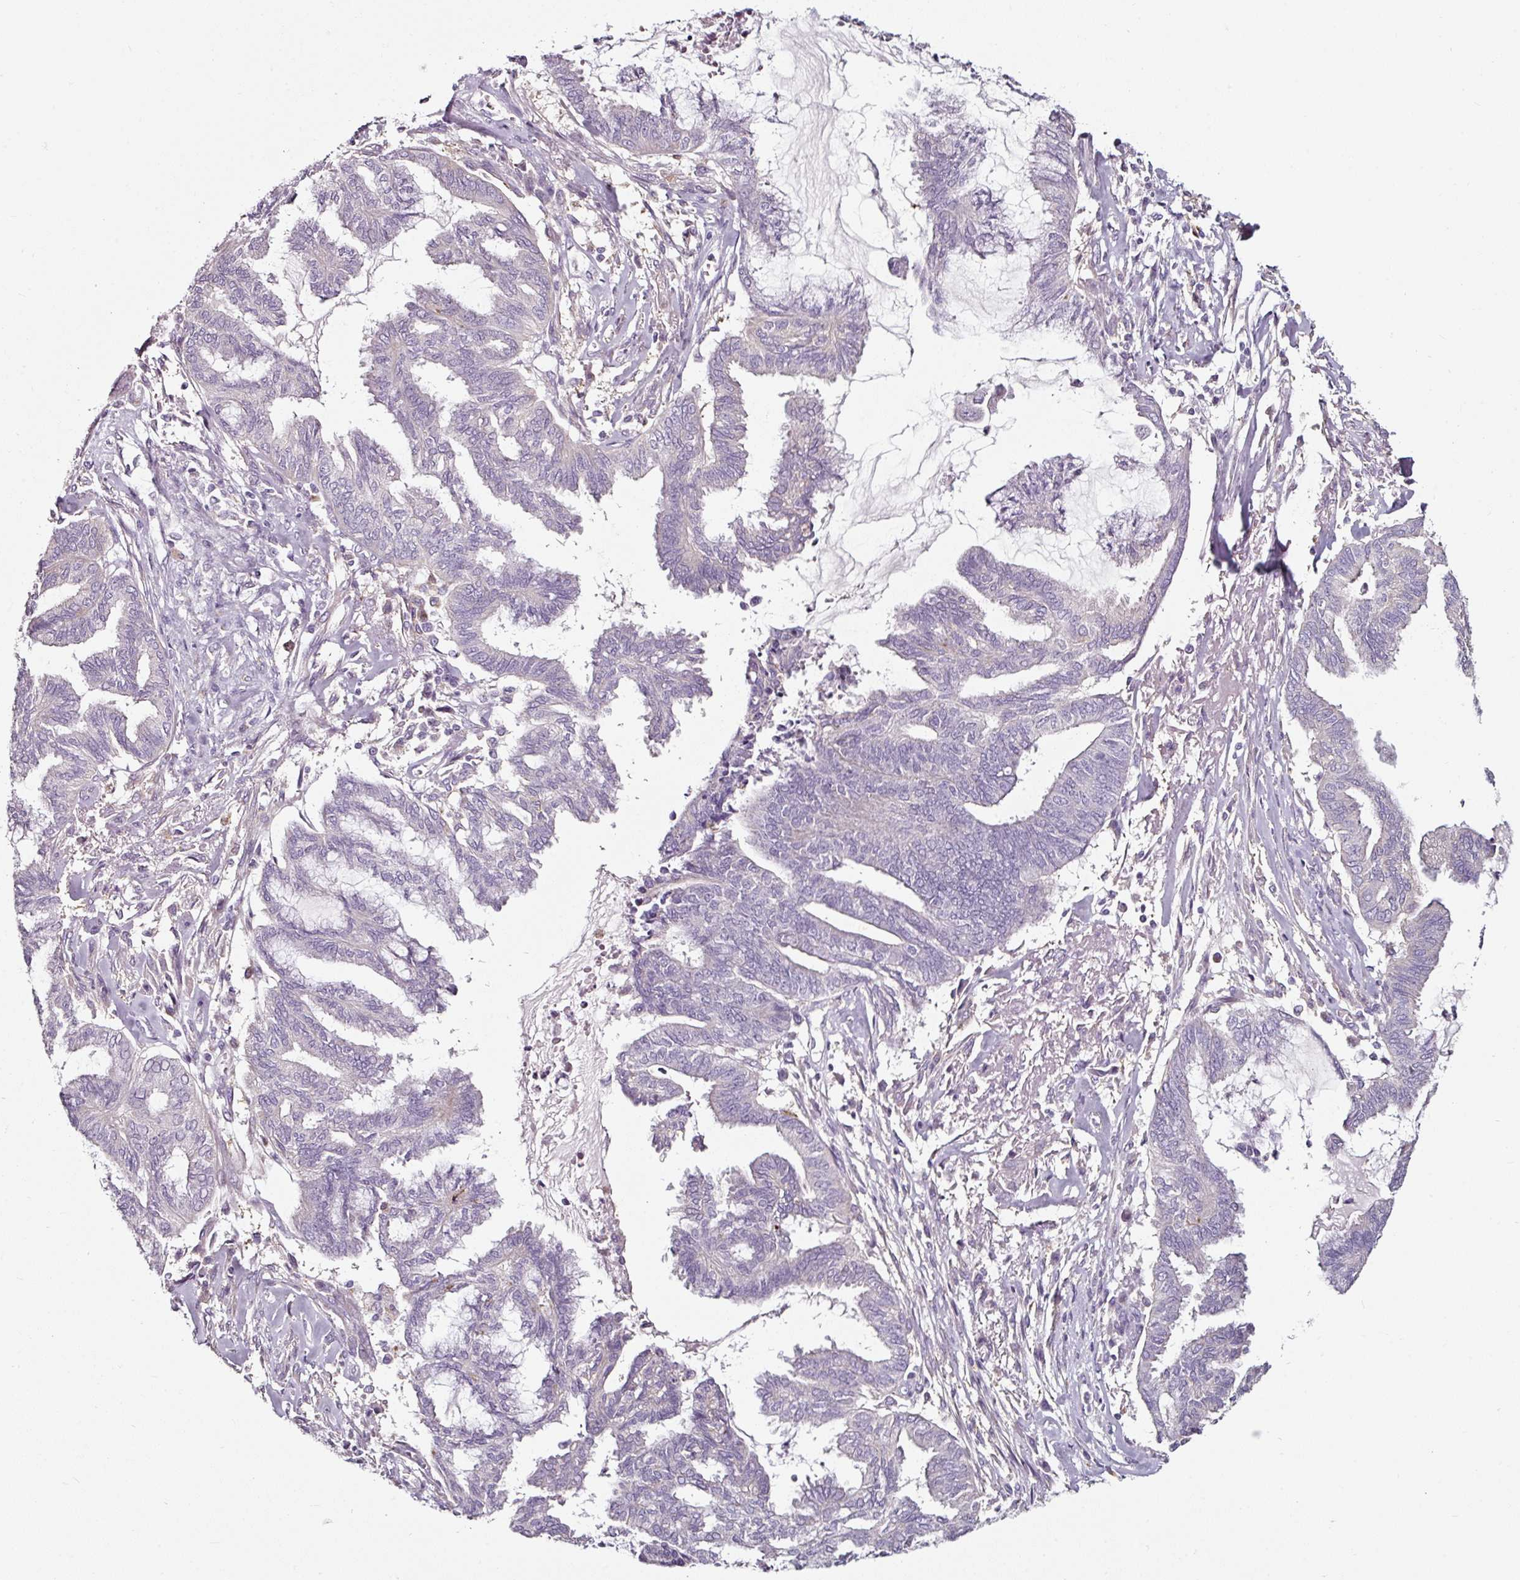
{"staining": {"intensity": "negative", "quantity": "none", "location": "none"}, "tissue": "endometrial cancer", "cell_type": "Tumor cells", "image_type": "cancer", "snomed": [{"axis": "morphology", "description": "Adenocarcinoma, NOS"}, {"axis": "topography", "description": "Endometrium"}], "caption": "A high-resolution micrograph shows IHC staining of endometrial cancer (adenocarcinoma), which shows no significant expression in tumor cells.", "gene": "CAP2", "patient": {"sex": "female", "age": 86}}